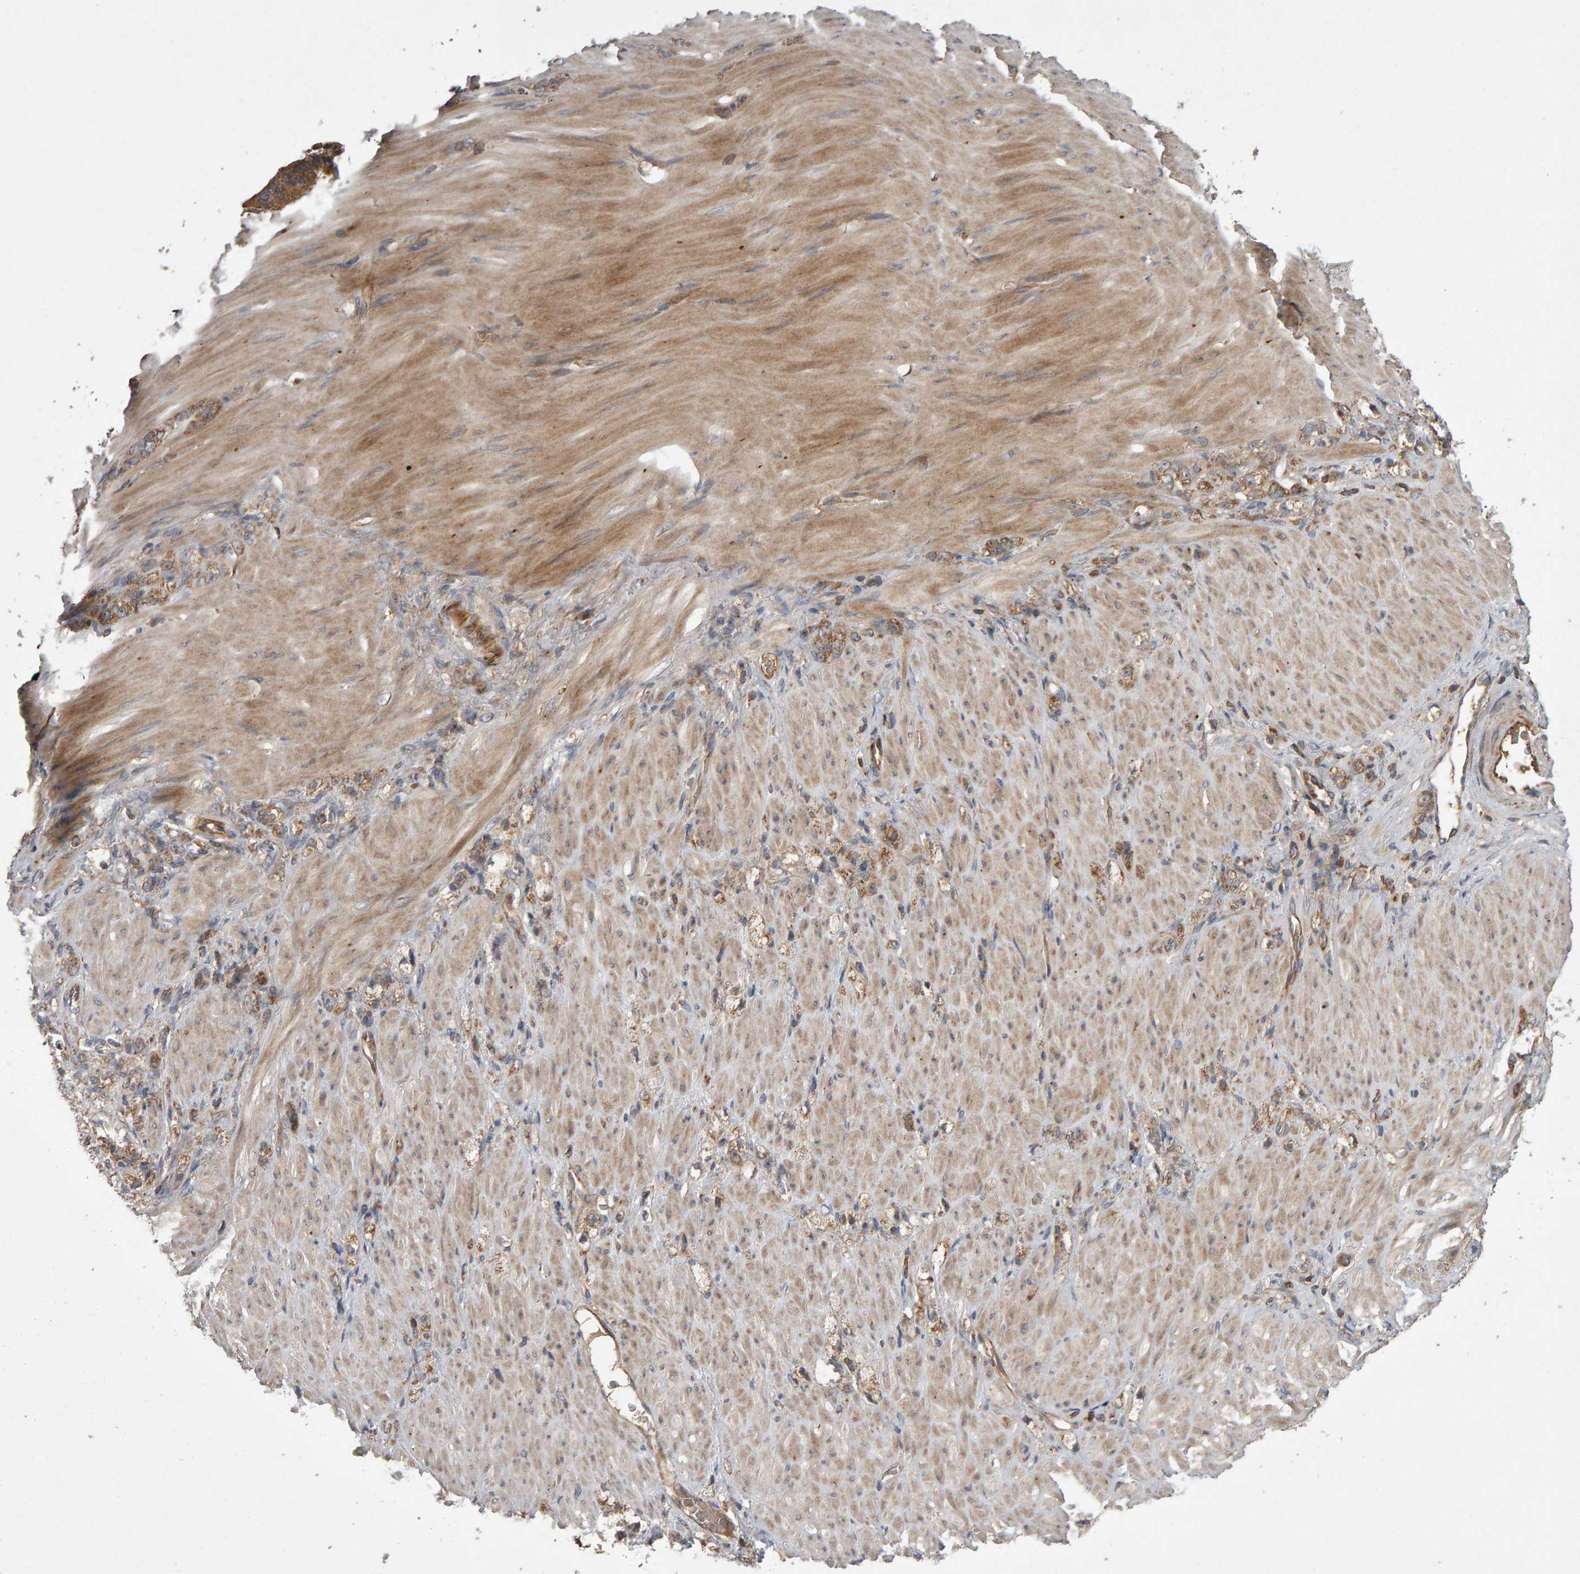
{"staining": {"intensity": "moderate", "quantity": ">75%", "location": "cytoplasmic/membranous"}, "tissue": "stomach cancer", "cell_type": "Tumor cells", "image_type": "cancer", "snomed": [{"axis": "morphology", "description": "Normal tissue, NOS"}, {"axis": "morphology", "description": "Adenocarcinoma, NOS"}, {"axis": "topography", "description": "Stomach"}], "caption": "Stomach cancer (adenocarcinoma) stained with DAB (3,3'-diaminobenzidine) IHC reveals medium levels of moderate cytoplasmic/membranous expression in about >75% of tumor cells.", "gene": "PGS1", "patient": {"sex": "male", "age": 82}}